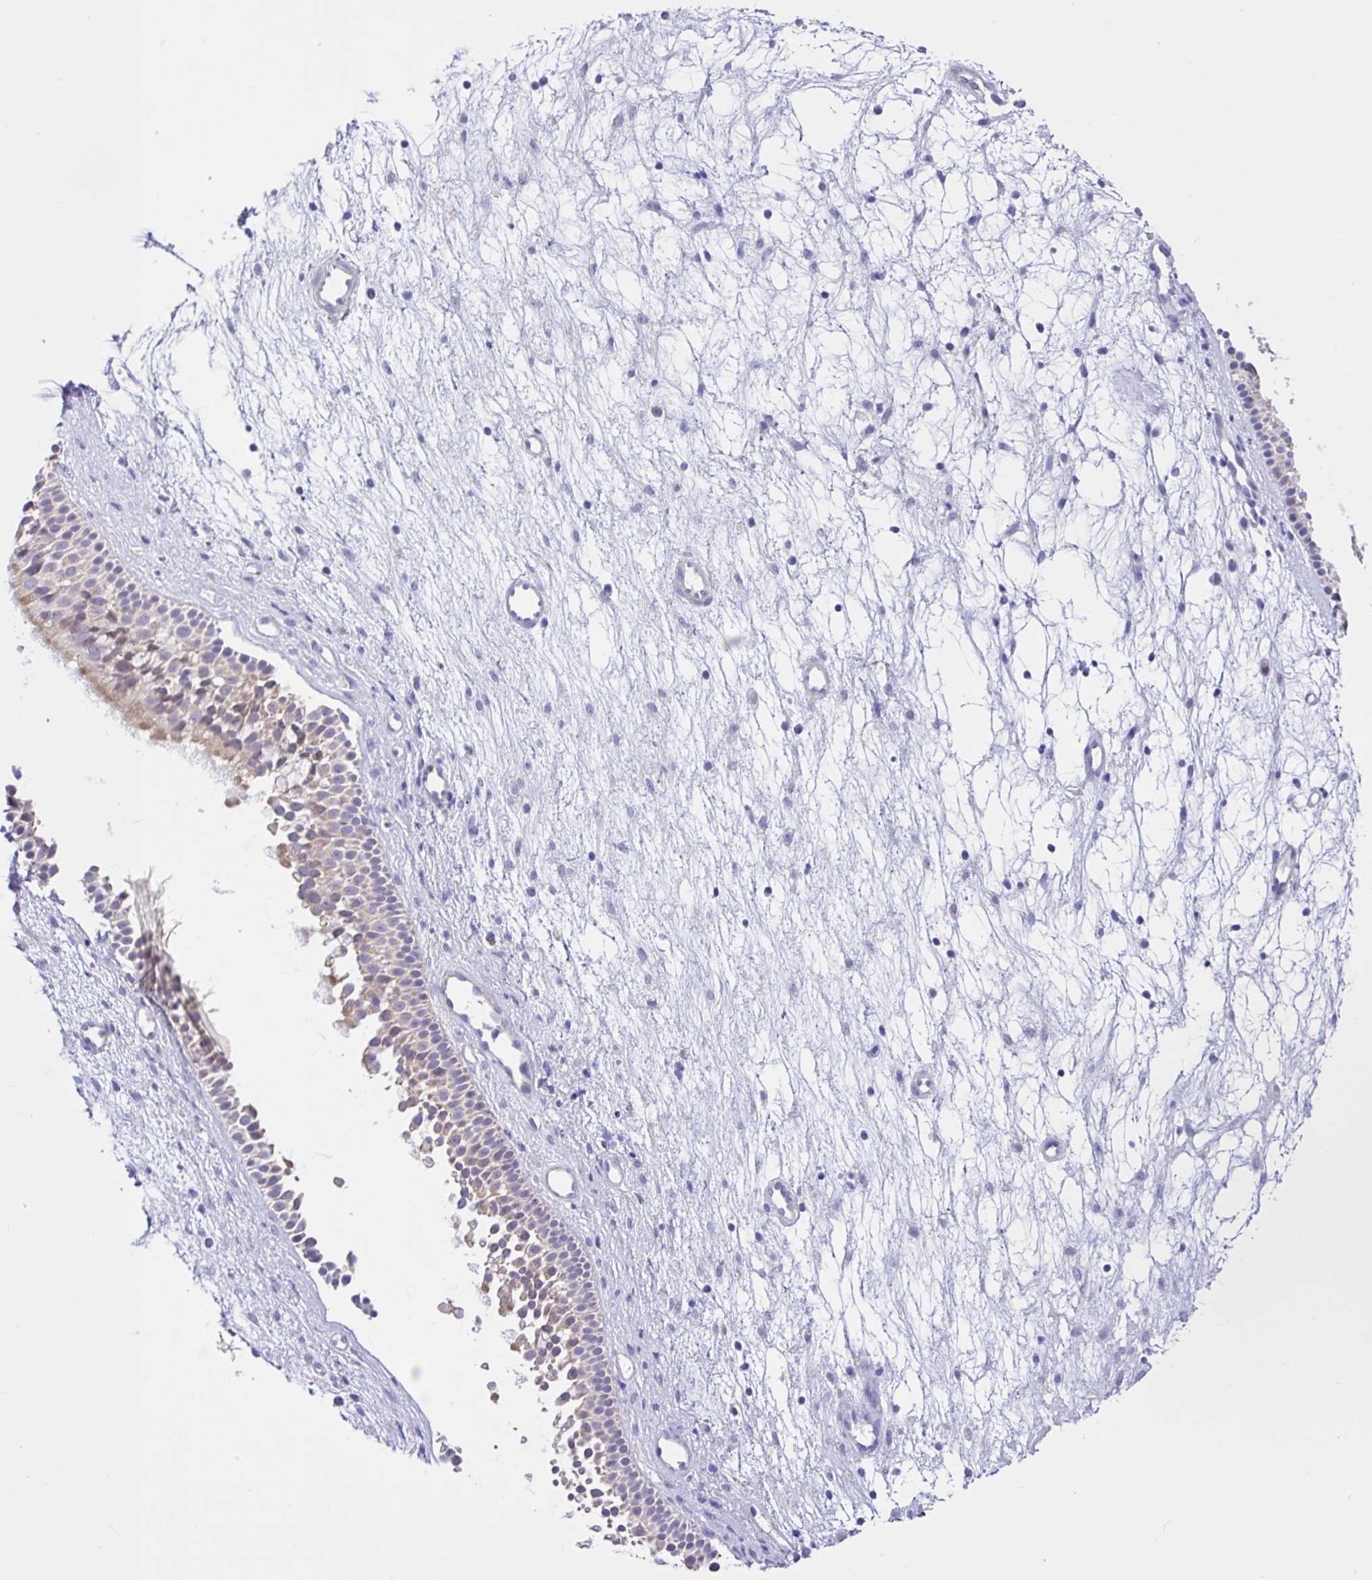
{"staining": {"intensity": "weak", "quantity": "<25%", "location": "cytoplasmic/membranous"}, "tissue": "nasopharynx", "cell_type": "Respiratory epithelial cells", "image_type": "normal", "snomed": [{"axis": "morphology", "description": "Normal tissue, NOS"}, {"axis": "morphology", "description": "Polyp, NOS"}, {"axis": "topography", "description": "Nasopharynx"}], "caption": "Benign nasopharynx was stained to show a protein in brown. There is no significant positivity in respiratory epithelial cells. (Stains: DAB IHC with hematoxylin counter stain, Microscopy: brightfield microscopy at high magnification).", "gene": "NDUFS2", "patient": {"sex": "male", "age": 83}}